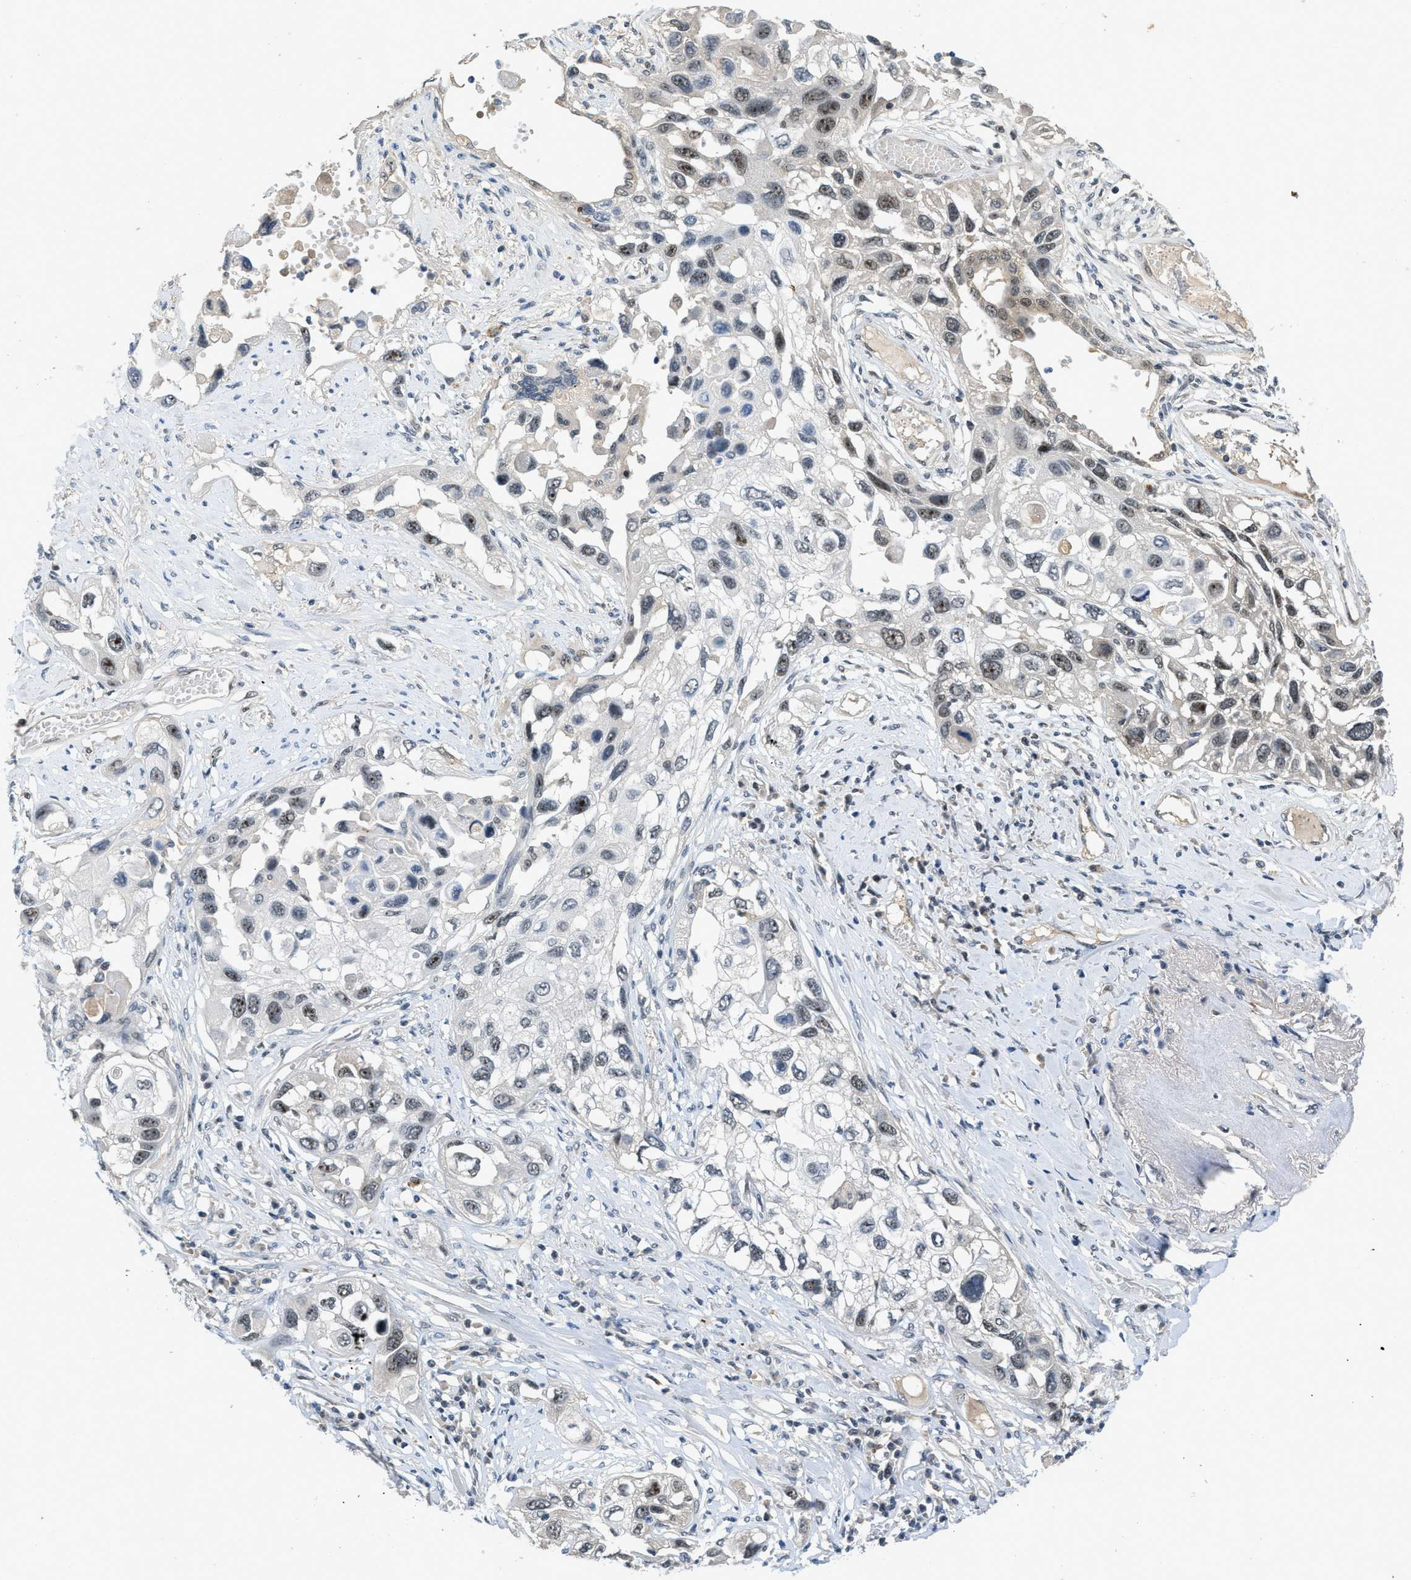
{"staining": {"intensity": "weak", "quantity": "<25%", "location": "nuclear"}, "tissue": "lung cancer", "cell_type": "Tumor cells", "image_type": "cancer", "snomed": [{"axis": "morphology", "description": "Squamous cell carcinoma, NOS"}, {"axis": "topography", "description": "Lung"}], "caption": "IHC of lung cancer demonstrates no positivity in tumor cells. (Brightfield microscopy of DAB immunohistochemistry at high magnification).", "gene": "SLCO2A1", "patient": {"sex": "male", "age": 71}}